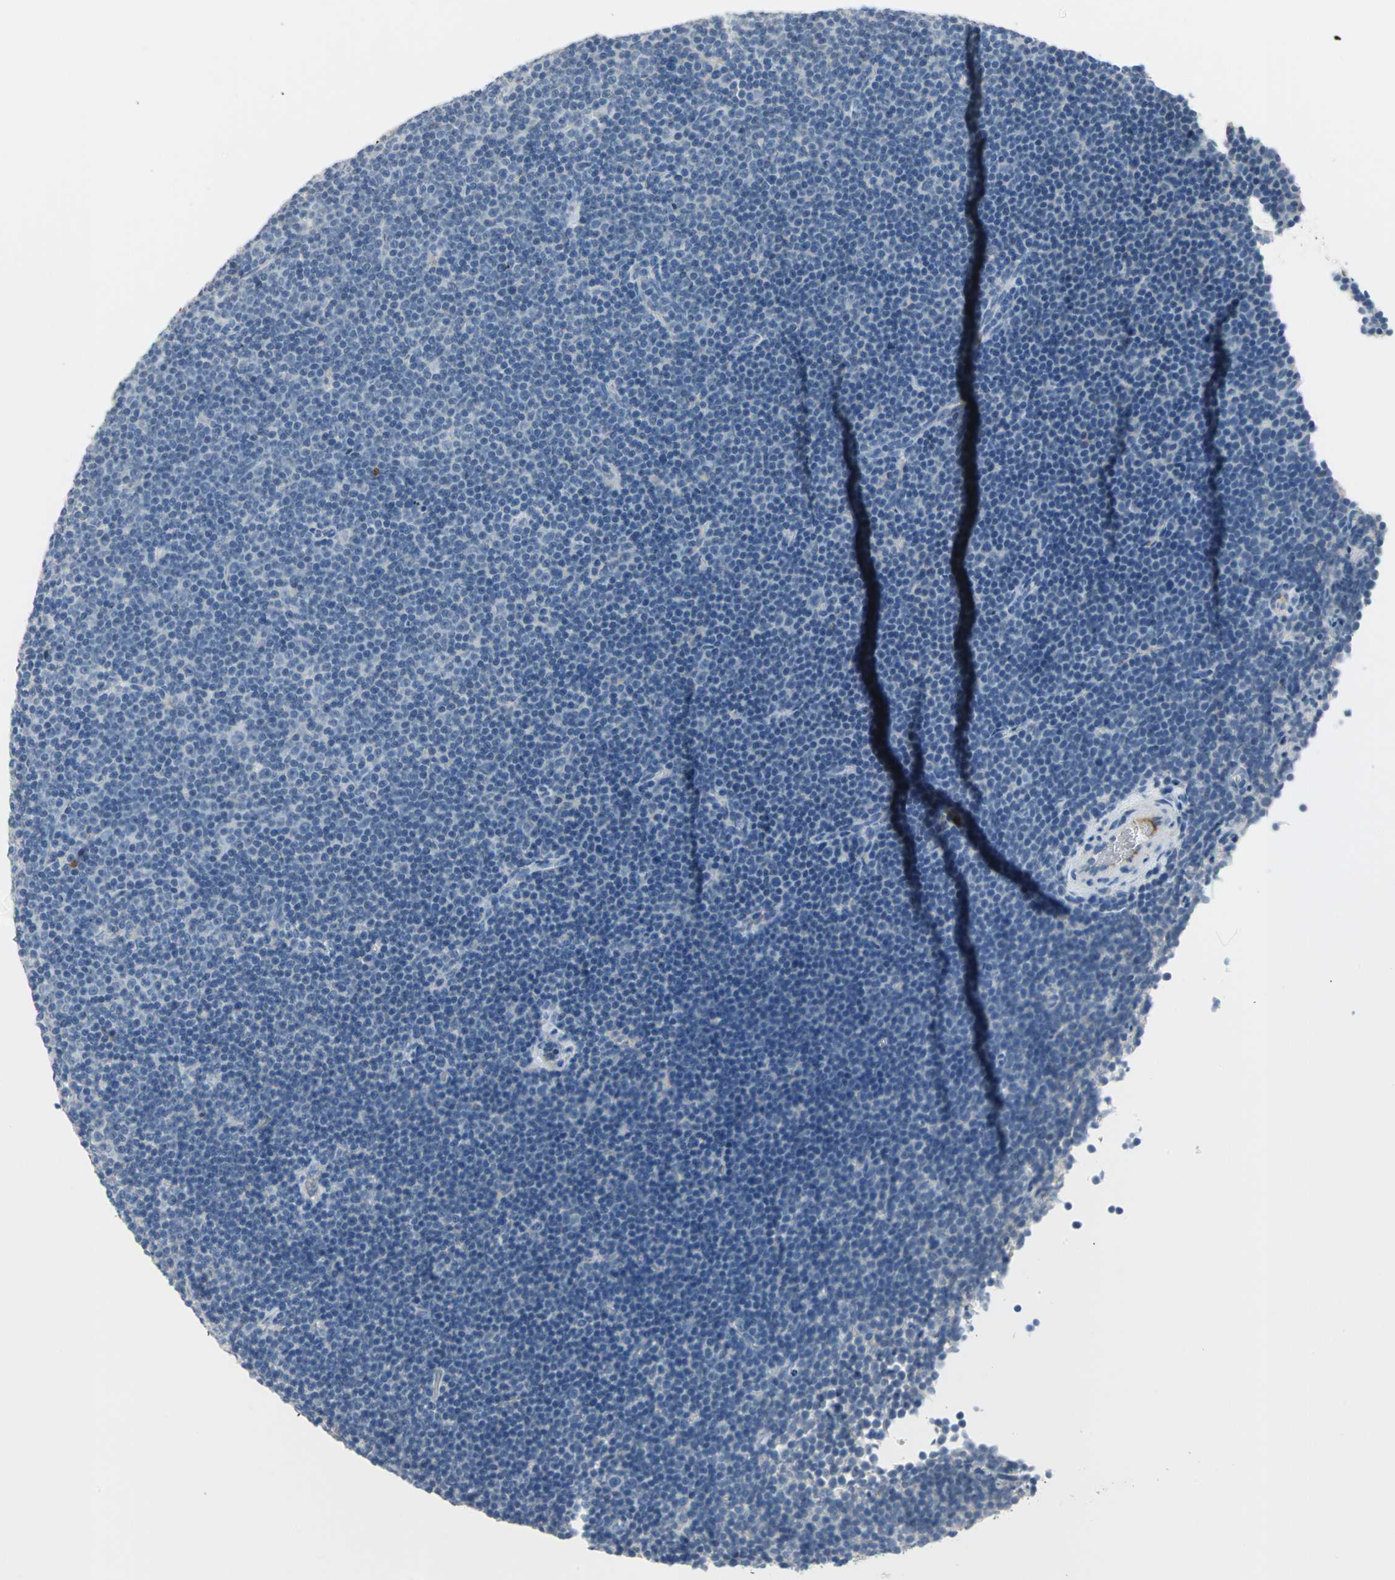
{"staining": {"intensity": "negative", "quantity": "none", "location": "none"}, "tissue": "lymphoma", "cell_type": "Tumor cells", "image_type": "cancer", "snomed": [{"axis": "morphology", "description": "Malignant lymphoma, non-Hodgkin's type, Low grade"}, {"axis": "topography", "description": "Lymph node"}], "caption": "Protein analysis of lymphoma exhibits no significant expression in tumor cells.", "gene": "ZIC1", "patient": {"sex": "female", "age": 67}}